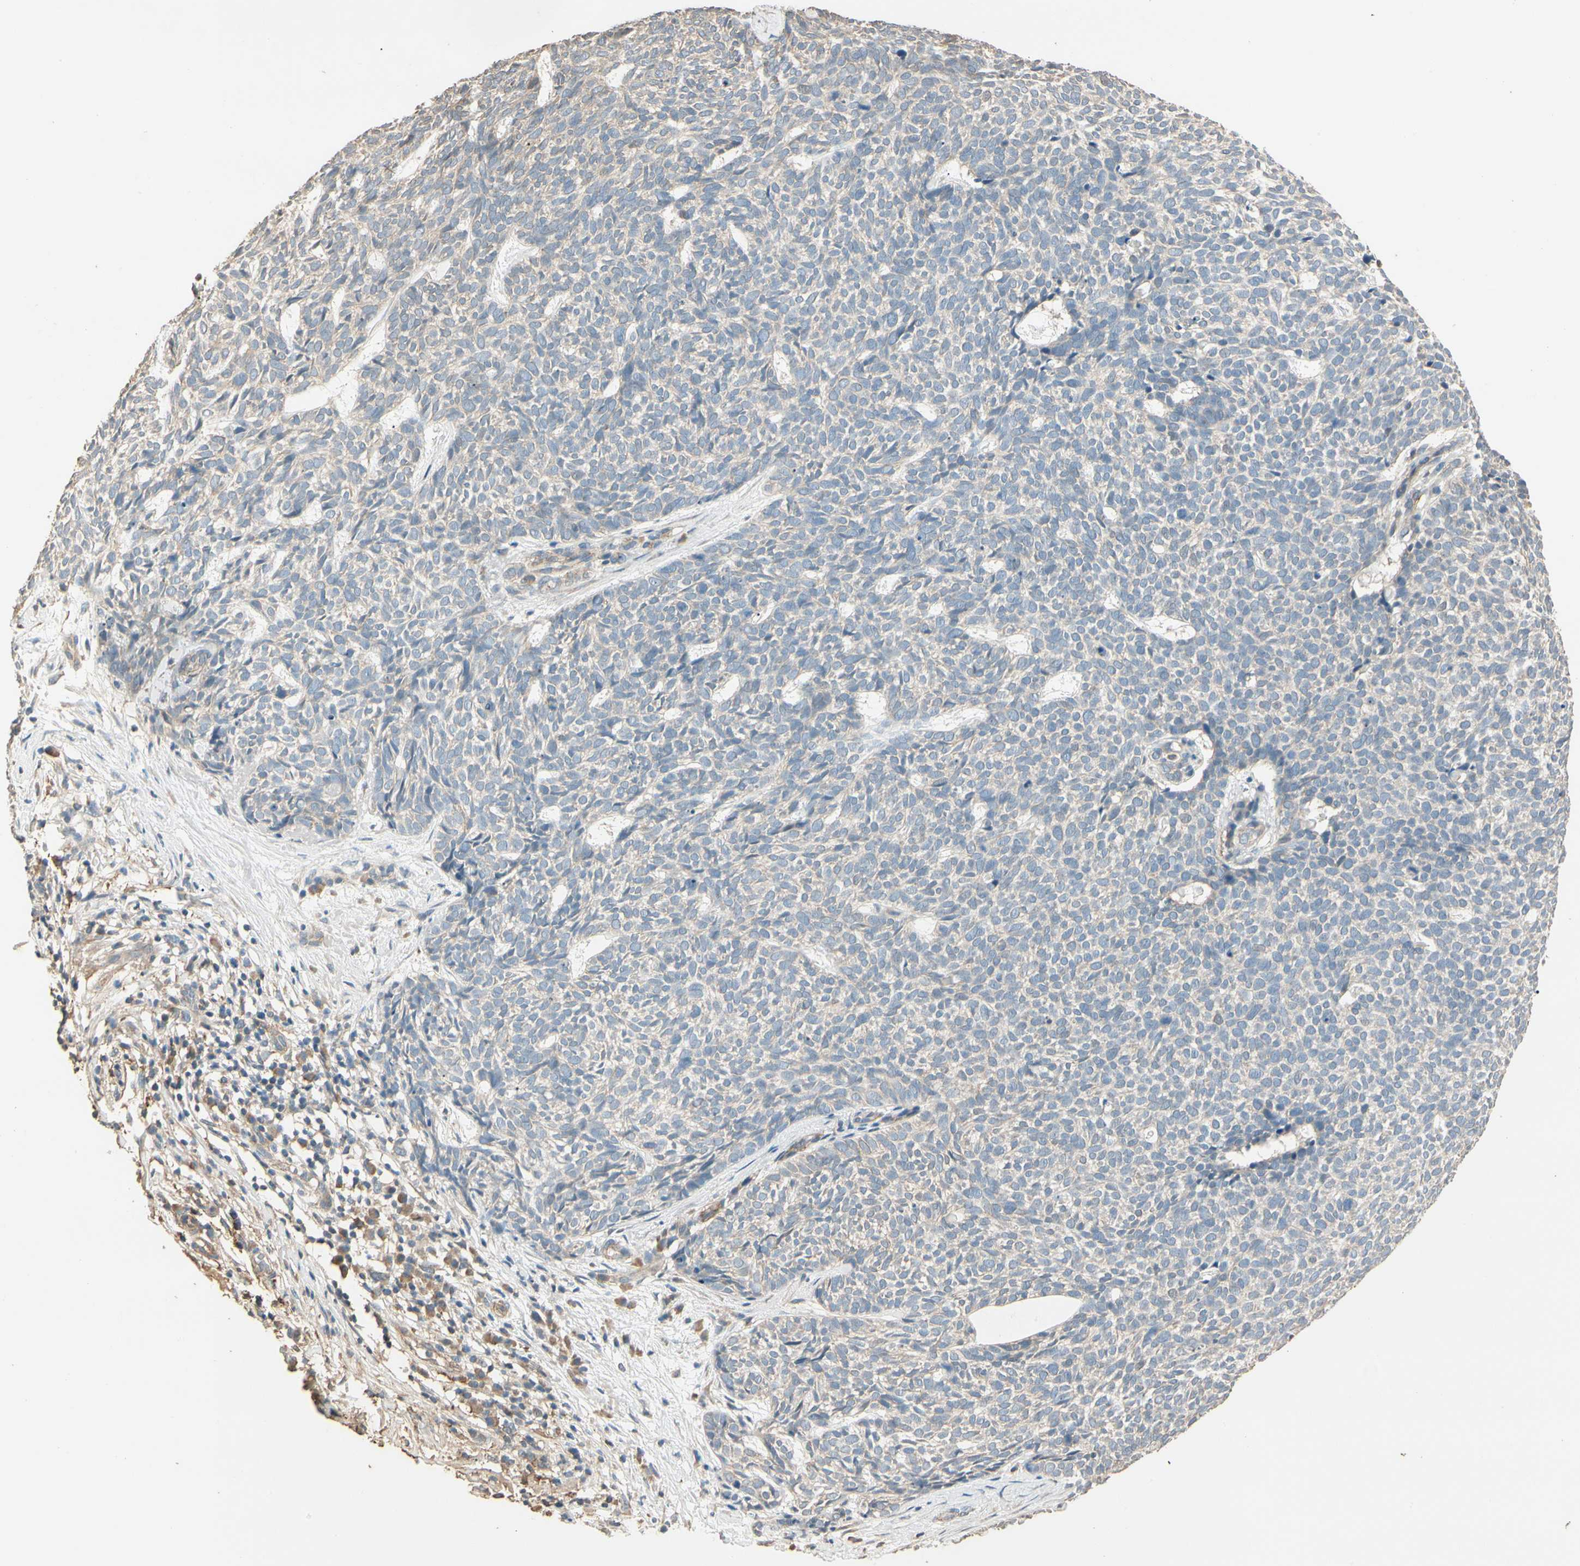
{"staining": {"intensity": "weak", "quantity": "25%-75%", "location": "cytoplasmic/membranous"}, "tissue": "skin cancer", "cell_type": "Tumor cells", "image_type": "cancer", "snomed": [{"axis": "morphology", "description": "Basal cell carcinoma"}, {"axis": "topography", "description": "Skin"}], "caption": "A photomicrograph of human basal cell carcinoma (skin) stained for a protein reveals weak cytoplasmic/membranous brown staining in tumor cells. The protein of interest is stained brown, and the nuclei are stained in blue (DAB (3,3'-diaminobenzidine) IHC with brightfield microscopy, high magnification).", "gene": "CDH6", "patient": {"sex": "female", "age": 84}}